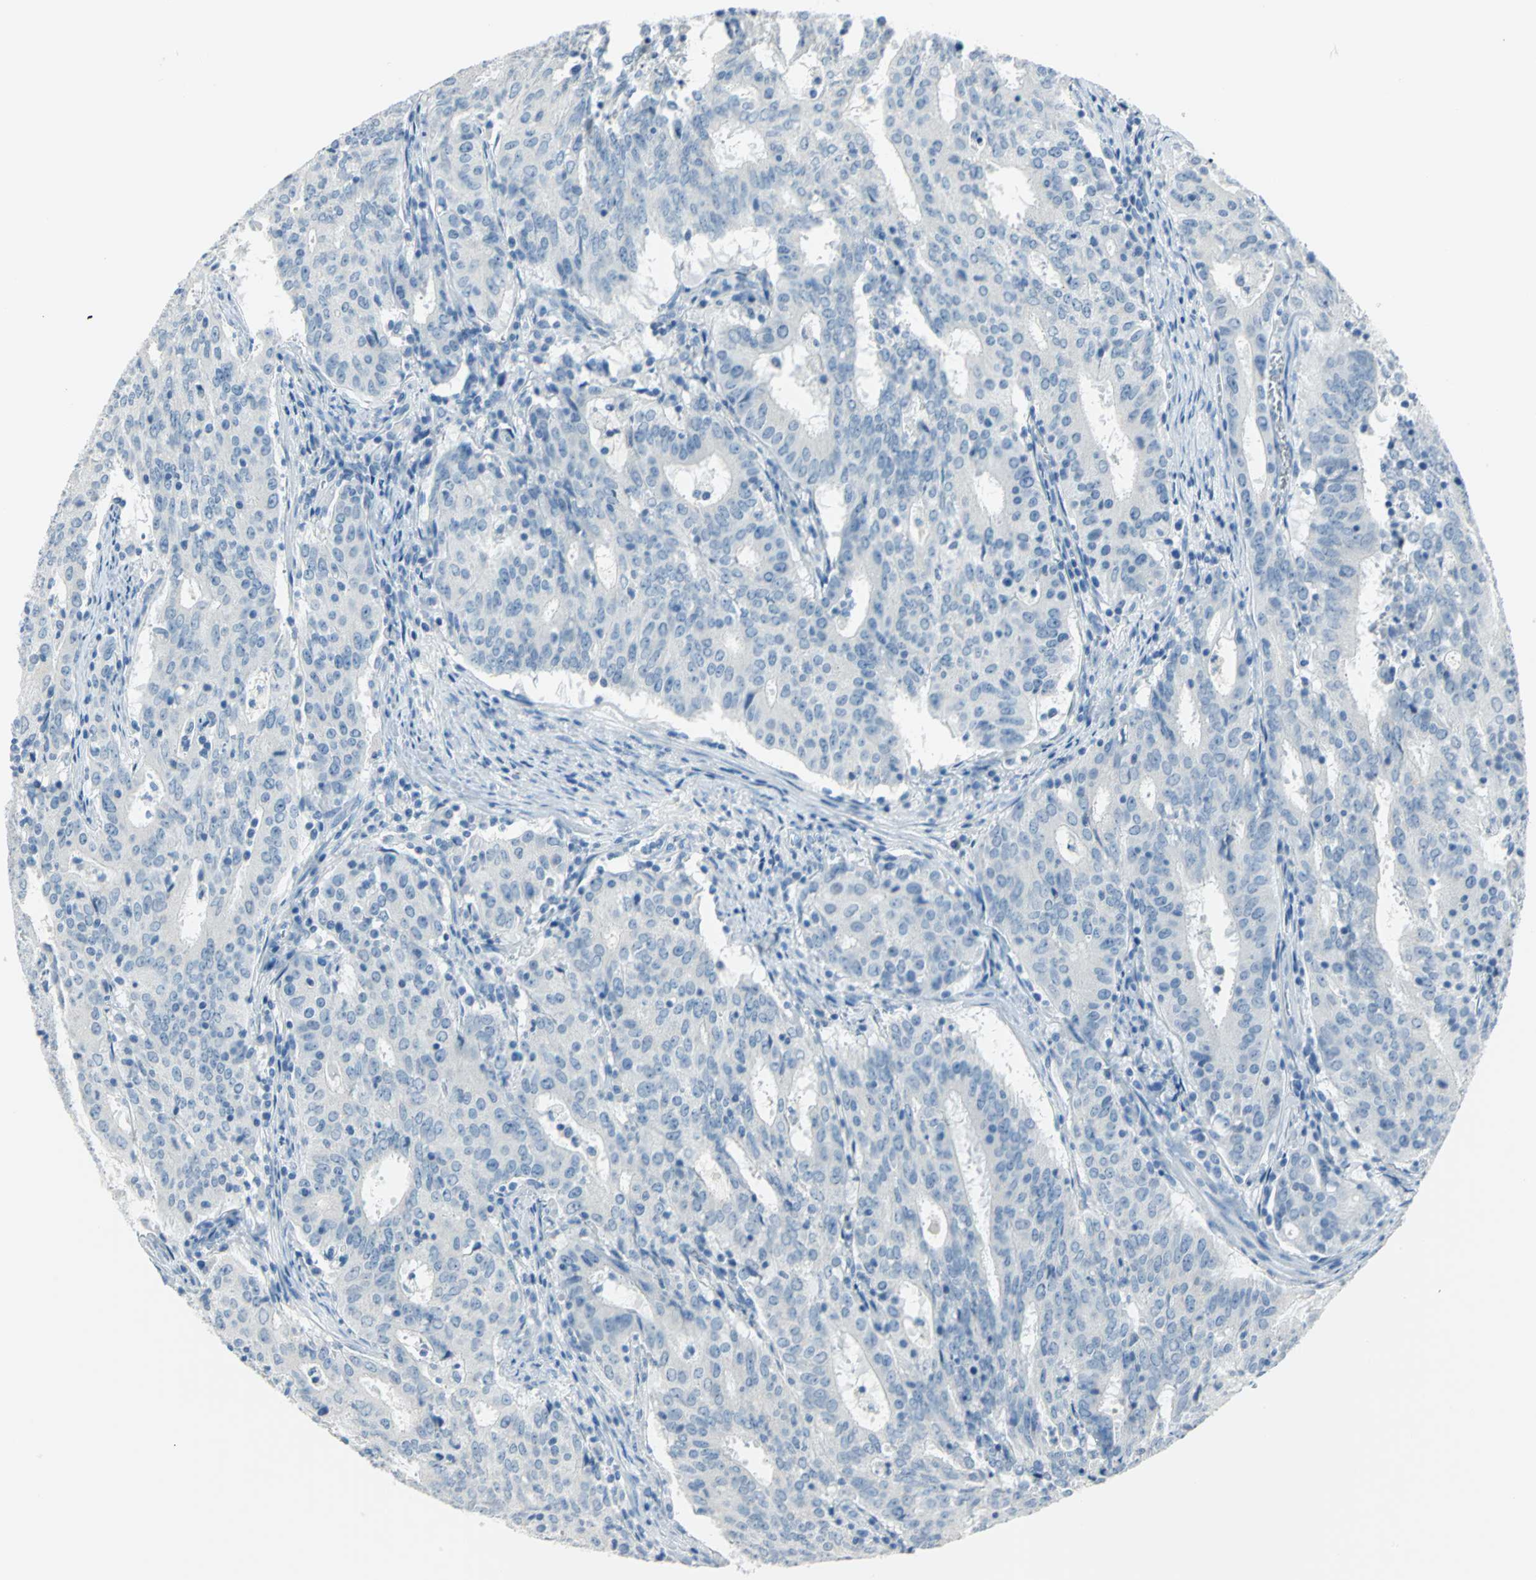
{"staining": {"intensity": "negative", "quantity": "none", "location": "none"}, "tissue": "cervical cancer", "cell_type": "Tumor cells", "image_type": "cancer", "snomed": [{"axis": "morphology", "description": "Adenocarcinoma, NOS"}, {"axis": "topography", "description": "Cervix"}], "caption": "Immunohistochemistry histopathology image of cervical cancer stained for a protein (brown), which displays no positivity in tumor cells.", "gene": "PKLR", "patient": {"sex": "female", "age": 44}}